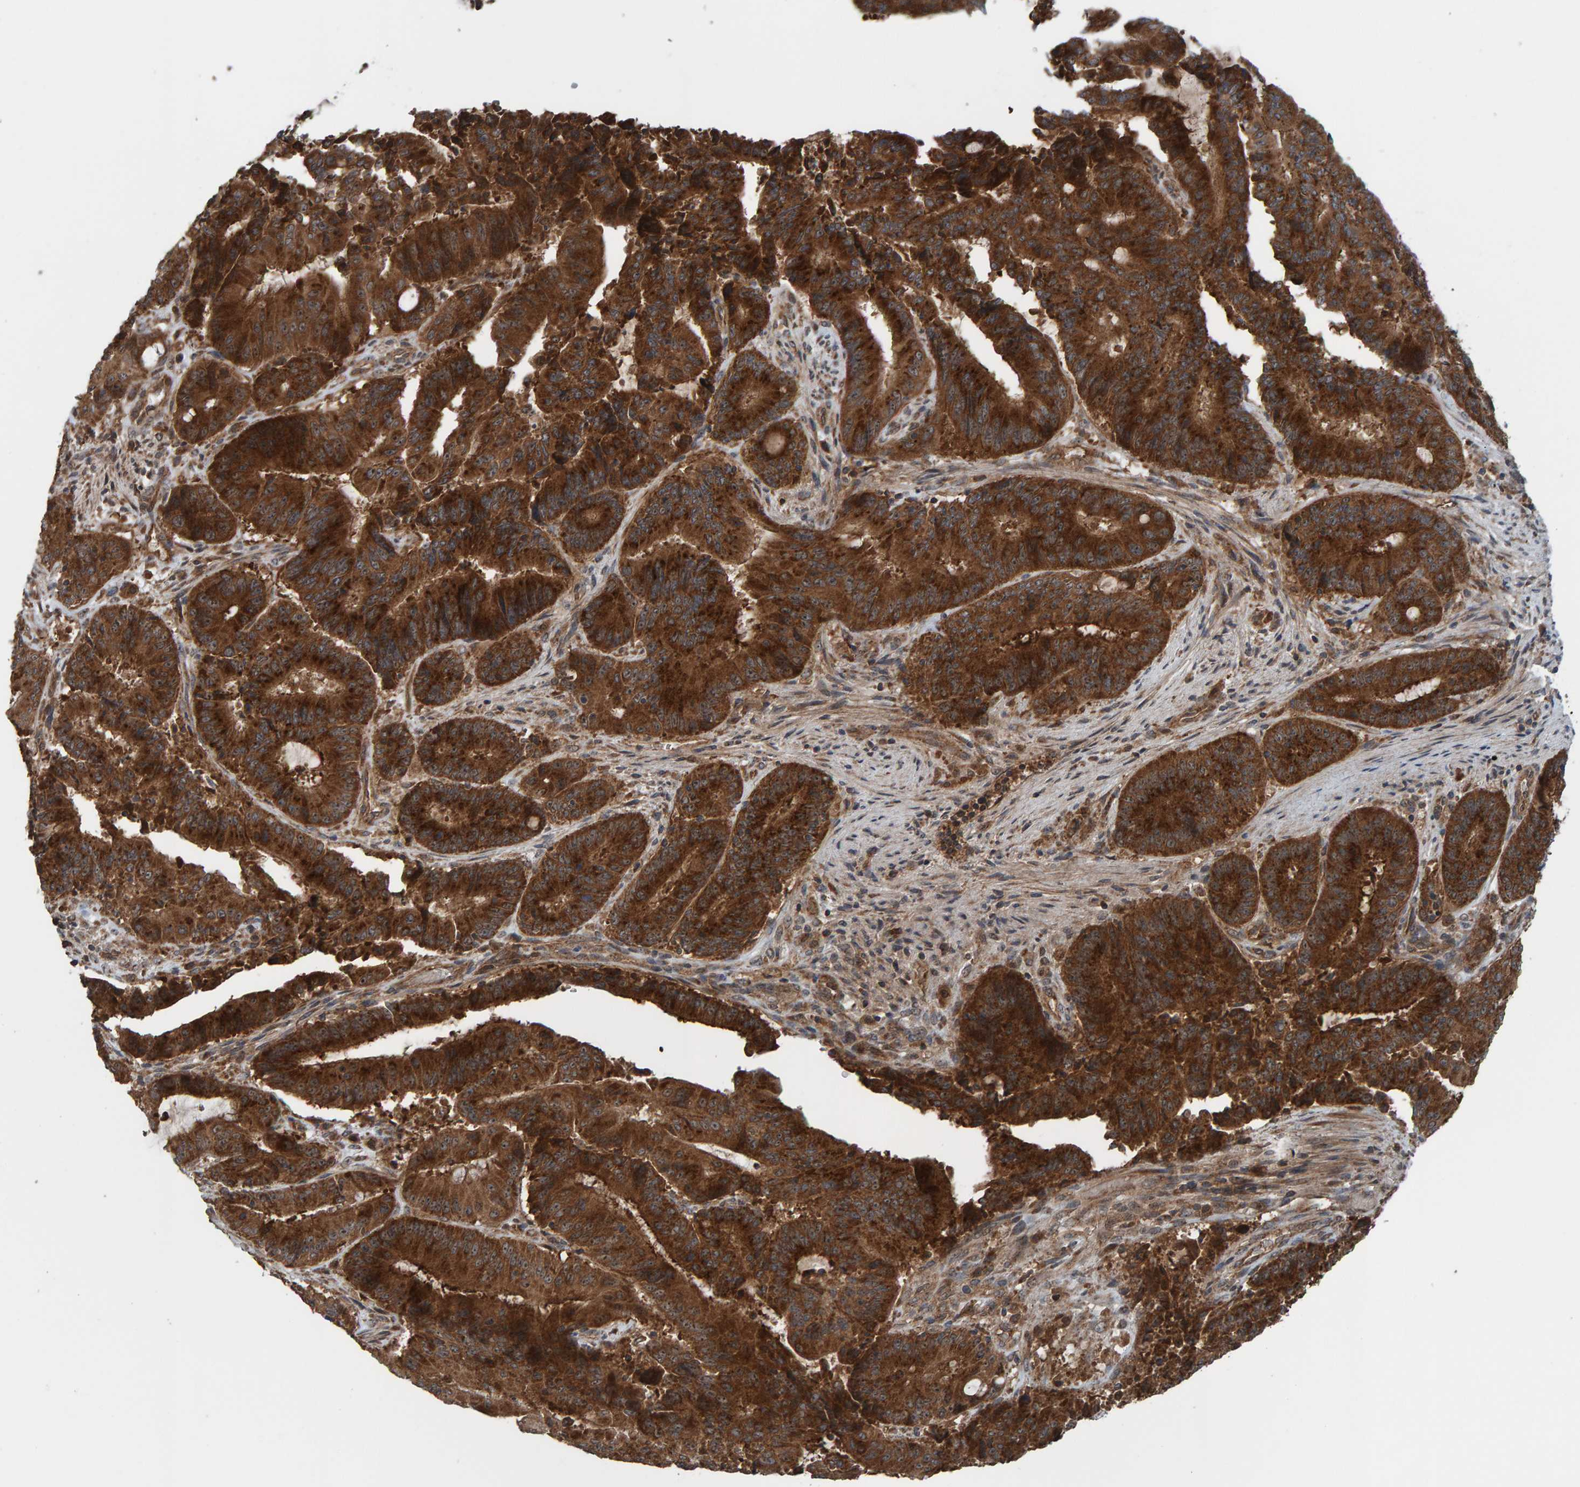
{"staining": {"intensity": "strong", "quantity": ">75%", "location": "cytoplasmic/membranous"}, "tissue": "liver cancer", "cell_type": "Tumor cells", "image_type": "cancer", "snomed": [{"axis": "morphology", "description": "Normal tissue, NOS"}, {"axis": "morphology", "description": "Cholangiocarcinoma"}, {"axis": "topography", "description": "Liver"}, {"axis": "topography", "description": "Peripheral nerve tissue"}], "caption": "This image exhibits IHC staining of human liver cholangiocarcinoma, with high strong cytoplasmic/membranous expression in approximately >75% of tumor cells.", "gene": "CUEDC1", "patient": {"sex": "female", "age": 73}}